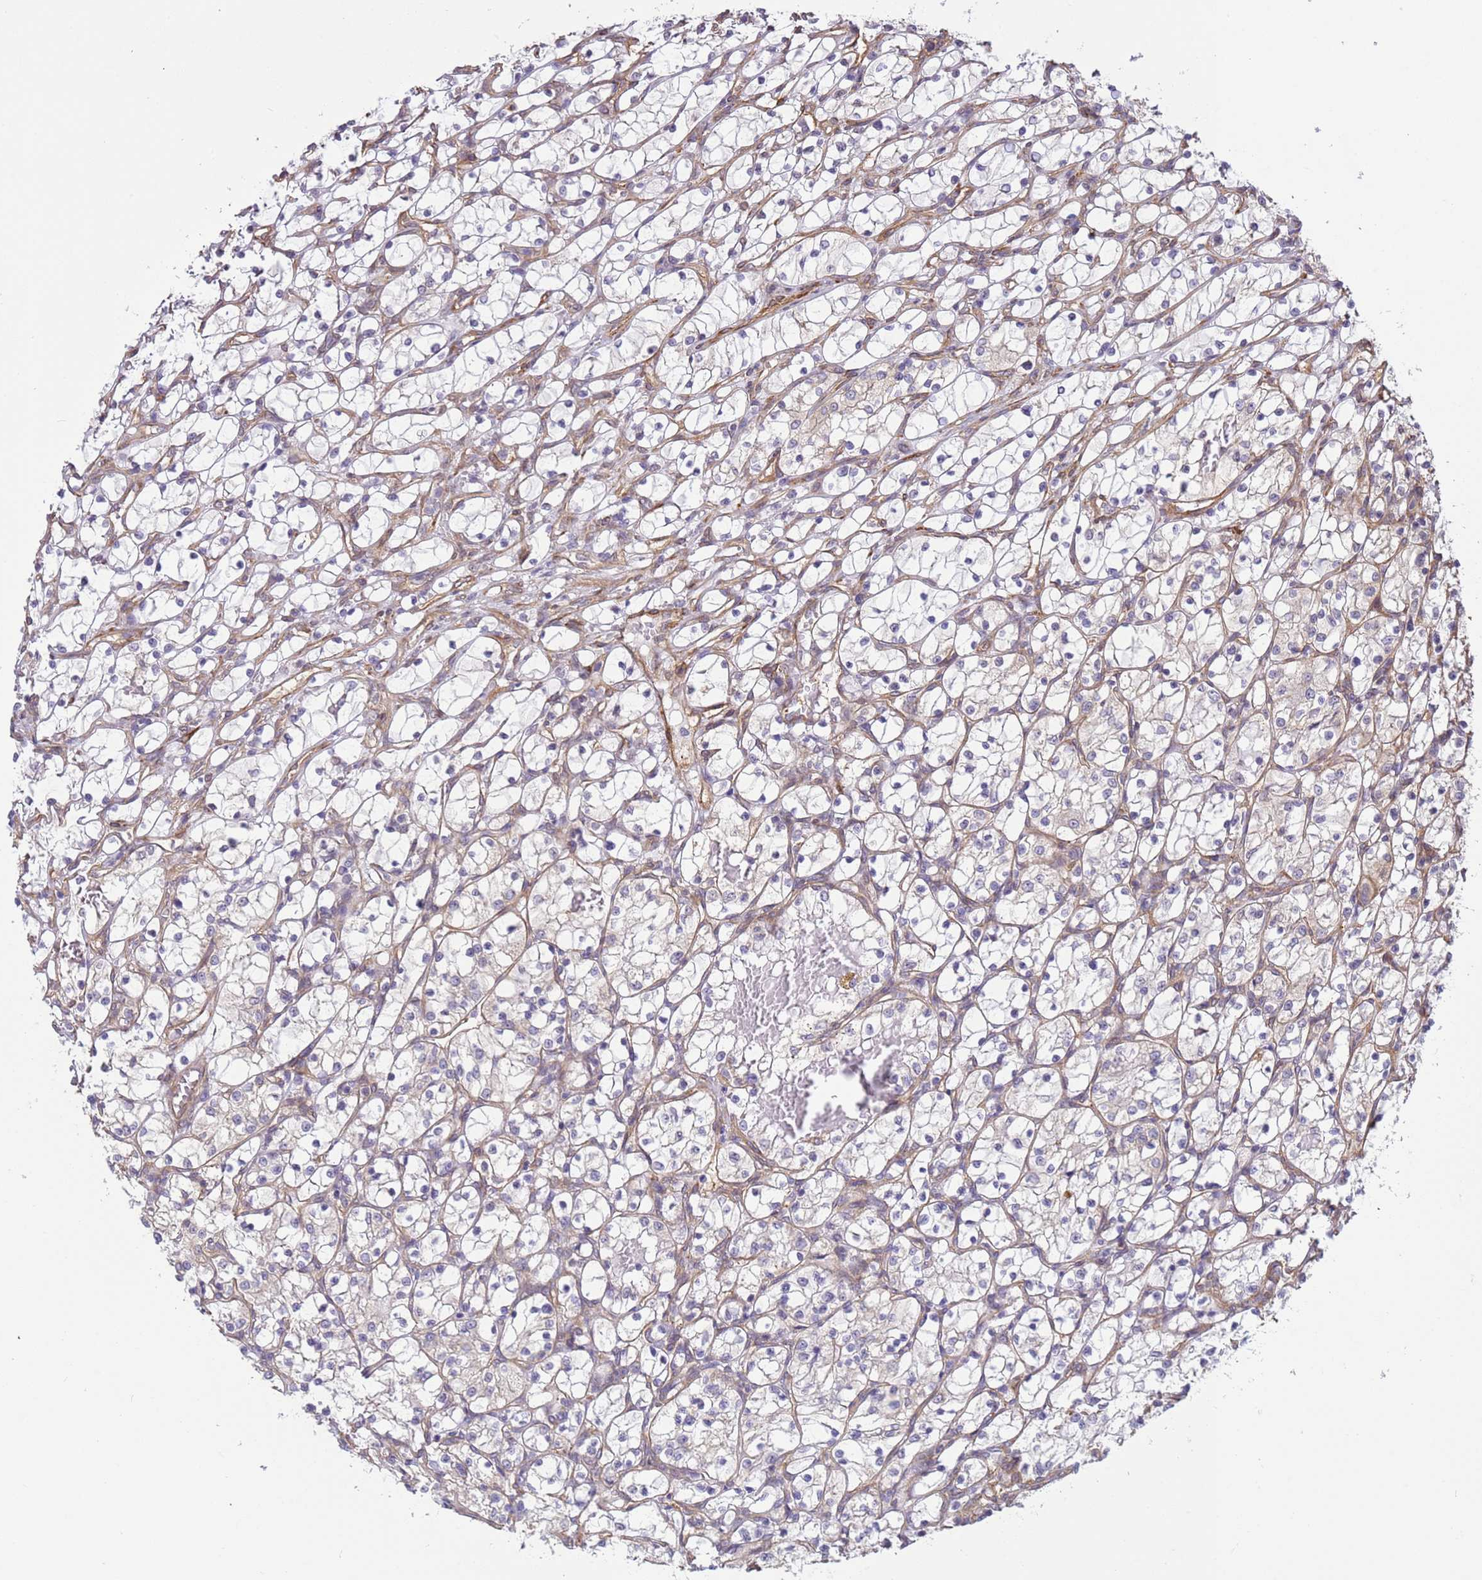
{"staining": {"intensity": "weak", "quantity": "<25%", "location": "cytoplasmic/membranous"}, "tissue": "renal cancer", "cell_type": "Tumor cells", "image_type": "cancer", "snomed": [{"axis": "morphology", "description": "Adenocarcinoma, NOS"}, {"axis": "topography", "description": "Kidney"}], "caption": "This is an immunohistochemistry (IHC) image of human renal cancer. There is no staining in tumor cells.", "gene": "ITGB4", "patient": {"sex": "female", "age": 69}}